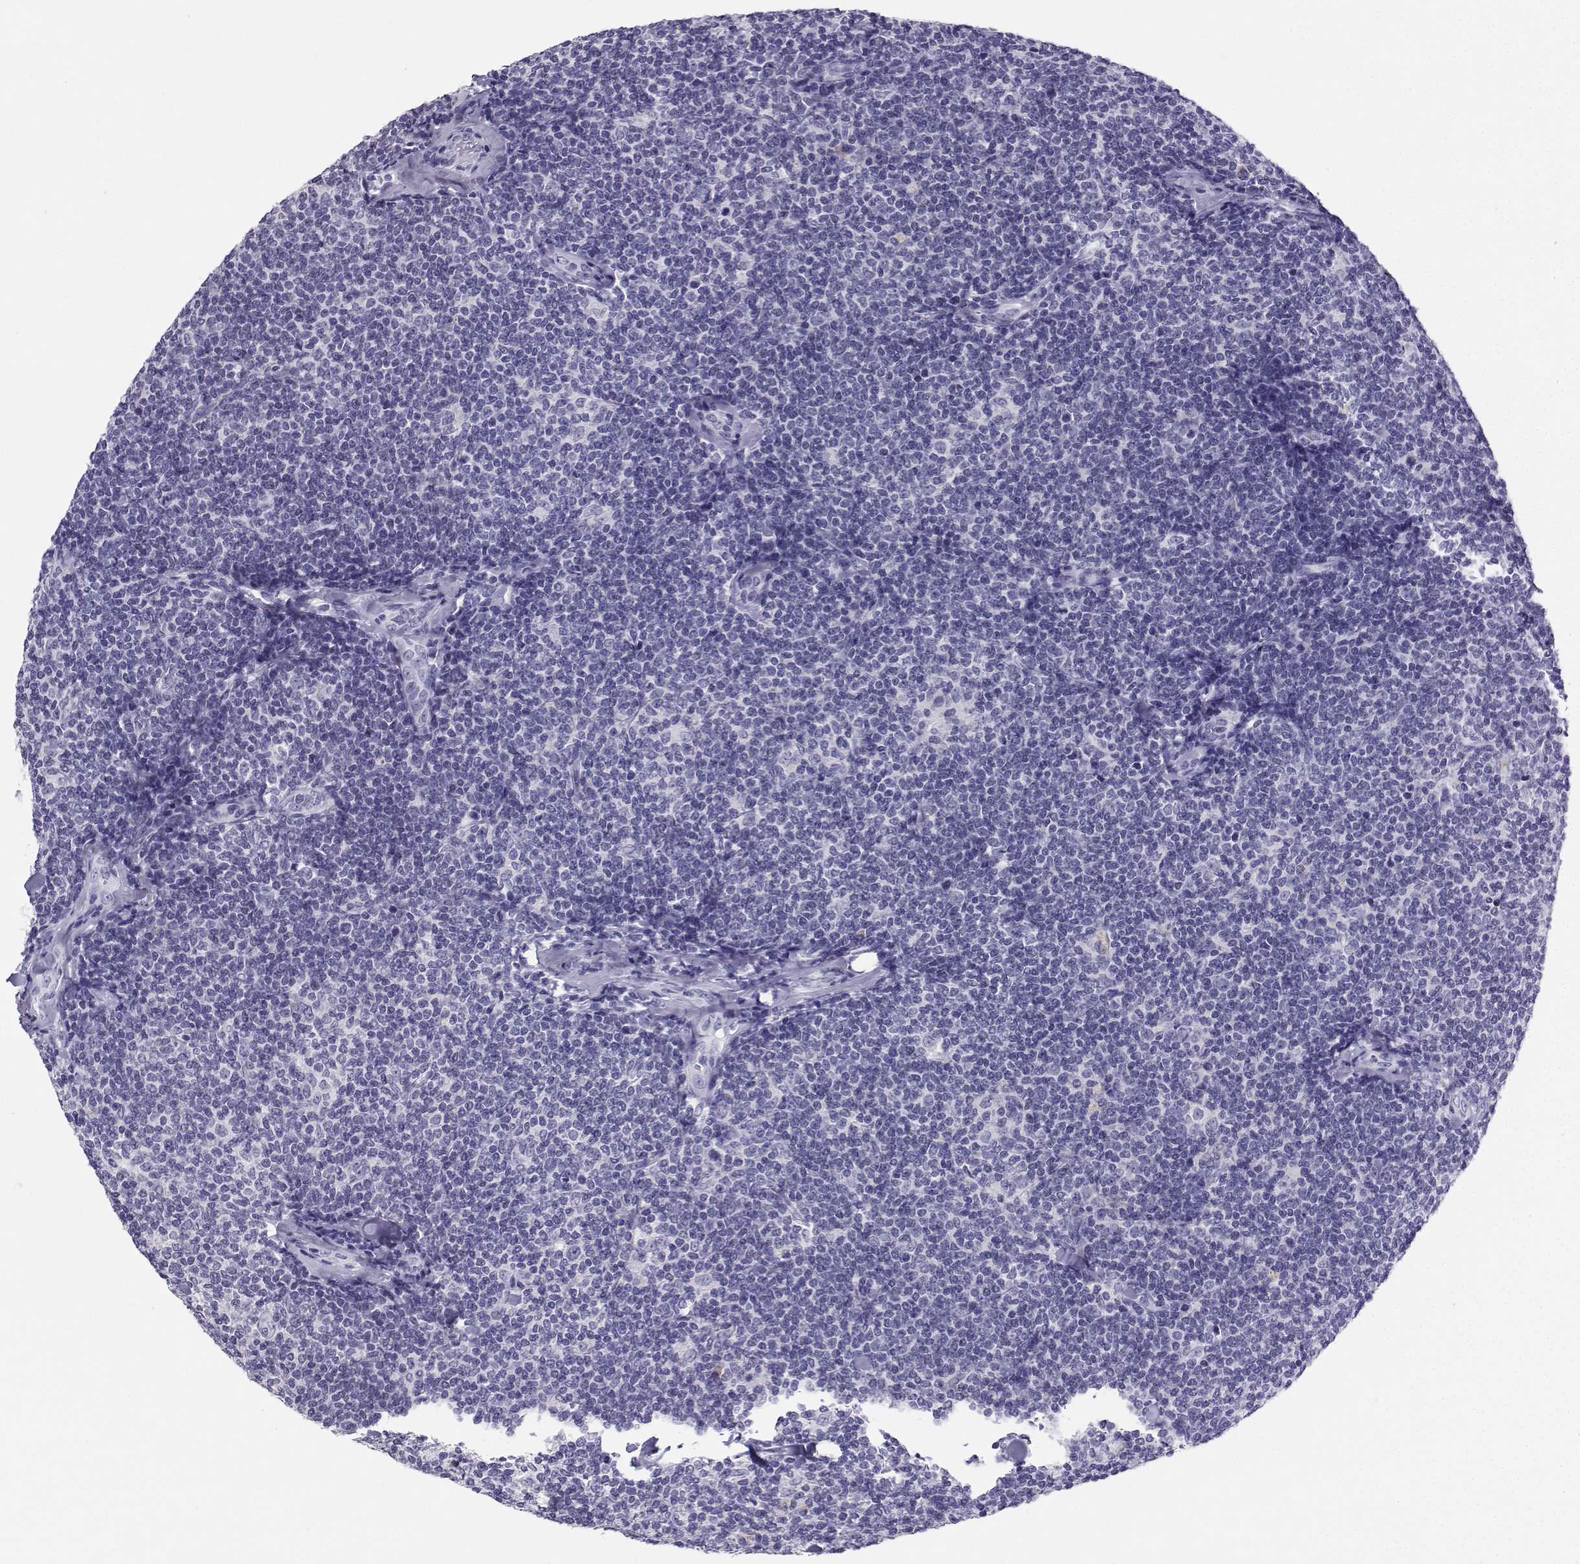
{"staining": {"intensity": "negative", "quantity": "none", "location": "none"}, "tissue": "lymphoma", "cell_type": "Tumor cells", "image_type": "cancer", "snomed": [{"axis": "morphology", "description": "Malignant lymphoma, non-Hodgkin's type, Low grade"}, {"axis": "topography", "description": "Lymph node"}], "caption": "Immunohistochemical staining of lymphoma reveals no significant staining in tumor cells.", "gene": "GRIK4", "patient": {"sex": "female", "age": 56}}